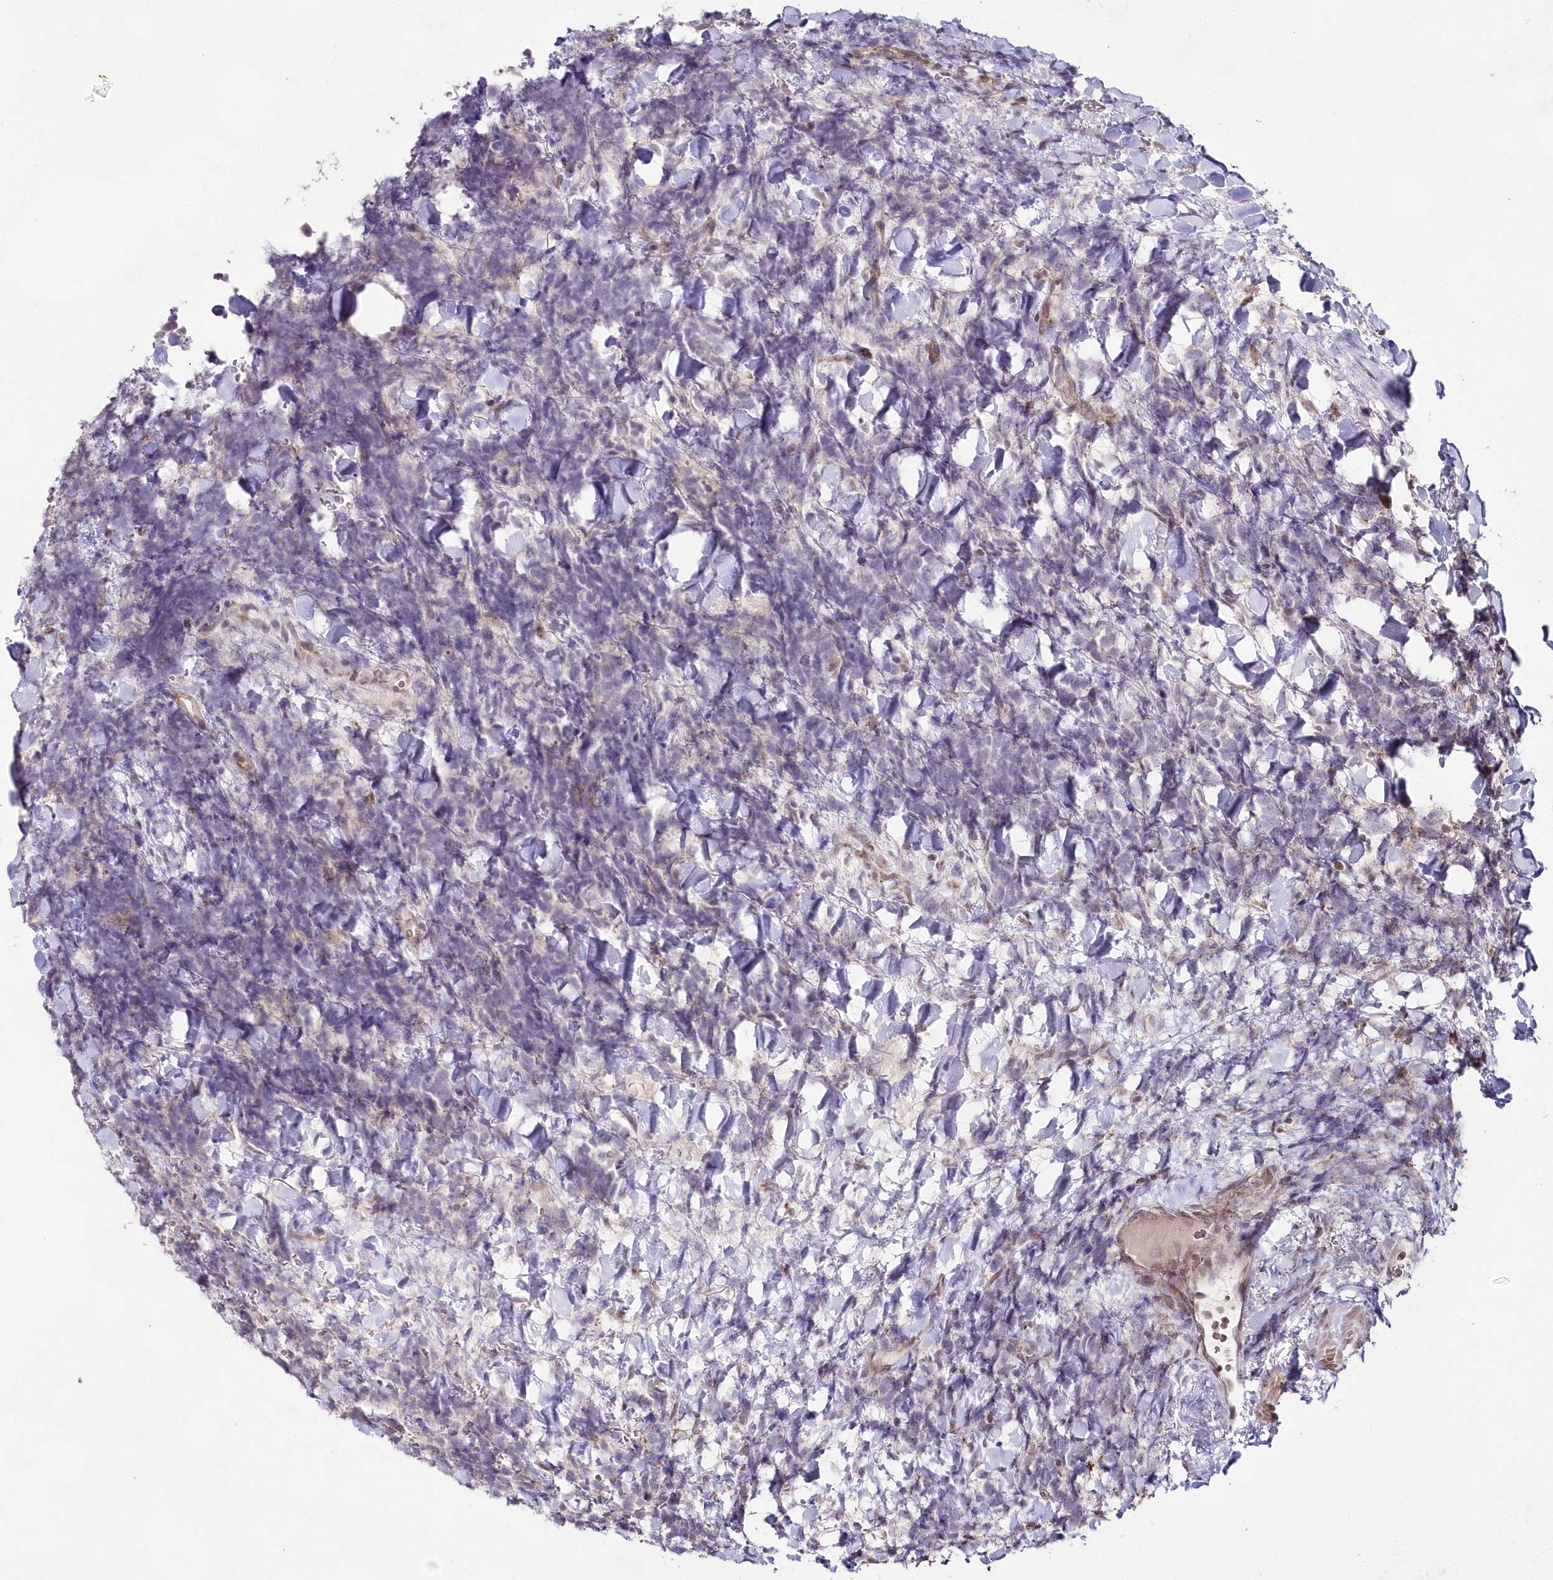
{"staining": {"intensity": "negative", "quantity": "none", "location": "none"}, "tissue": "urothelial cancer", "cell_type": "Tumor cells", "image_type": "cancer", "snomed": [{"axis": "morphology", "description": "Urothelial carcinoma, High grade"}, {"axis": "topography", "description": "Urinary bladder"}], "caption": "Tumor cells are negative for protein expression in human urothelial carcinoma (high-grade).", "gene": "IMPA1", "patient": {"sex": "female", "age": 82}}